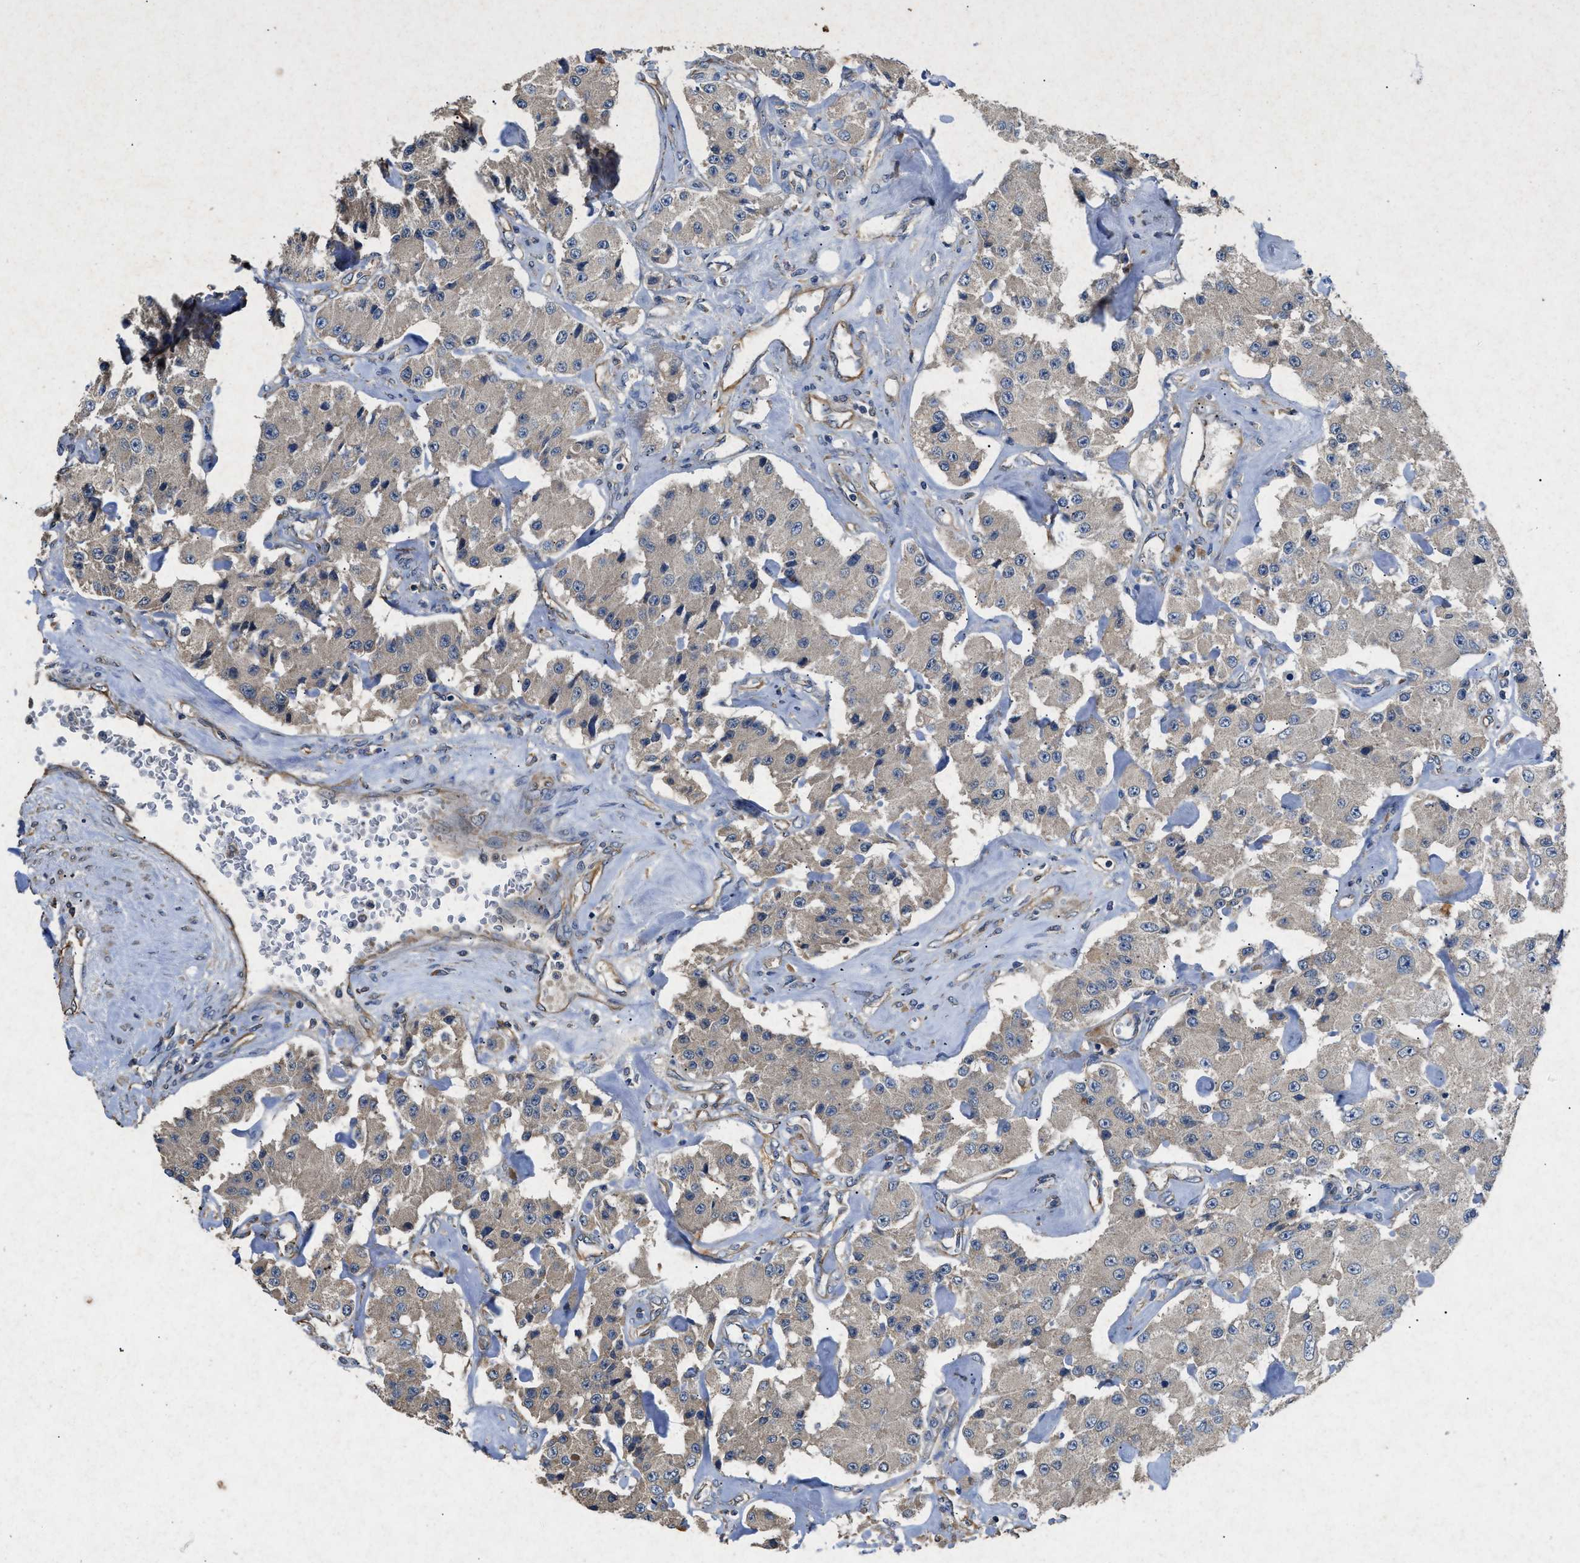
{"staining": {"intensity": "weak", "quantity": ">75%", "location": "cytoplasmic/membranous"}, "tissue": "carcinoid", "cell_type": "Tumor cells", "image_type": "cancer", "snomed": [{"axis": "morphology", "description": "Carcinoid, malignant, NOS"}, {"axis": "topography", "description": "Pancreas"}], "caption": "A brown stain highlights weak cytoplasmic/membranous positivity of a protein in malignant carcinoid tumor cells.", "gene": "CDK15", "patient": {"sex": "male", "age": 41}}